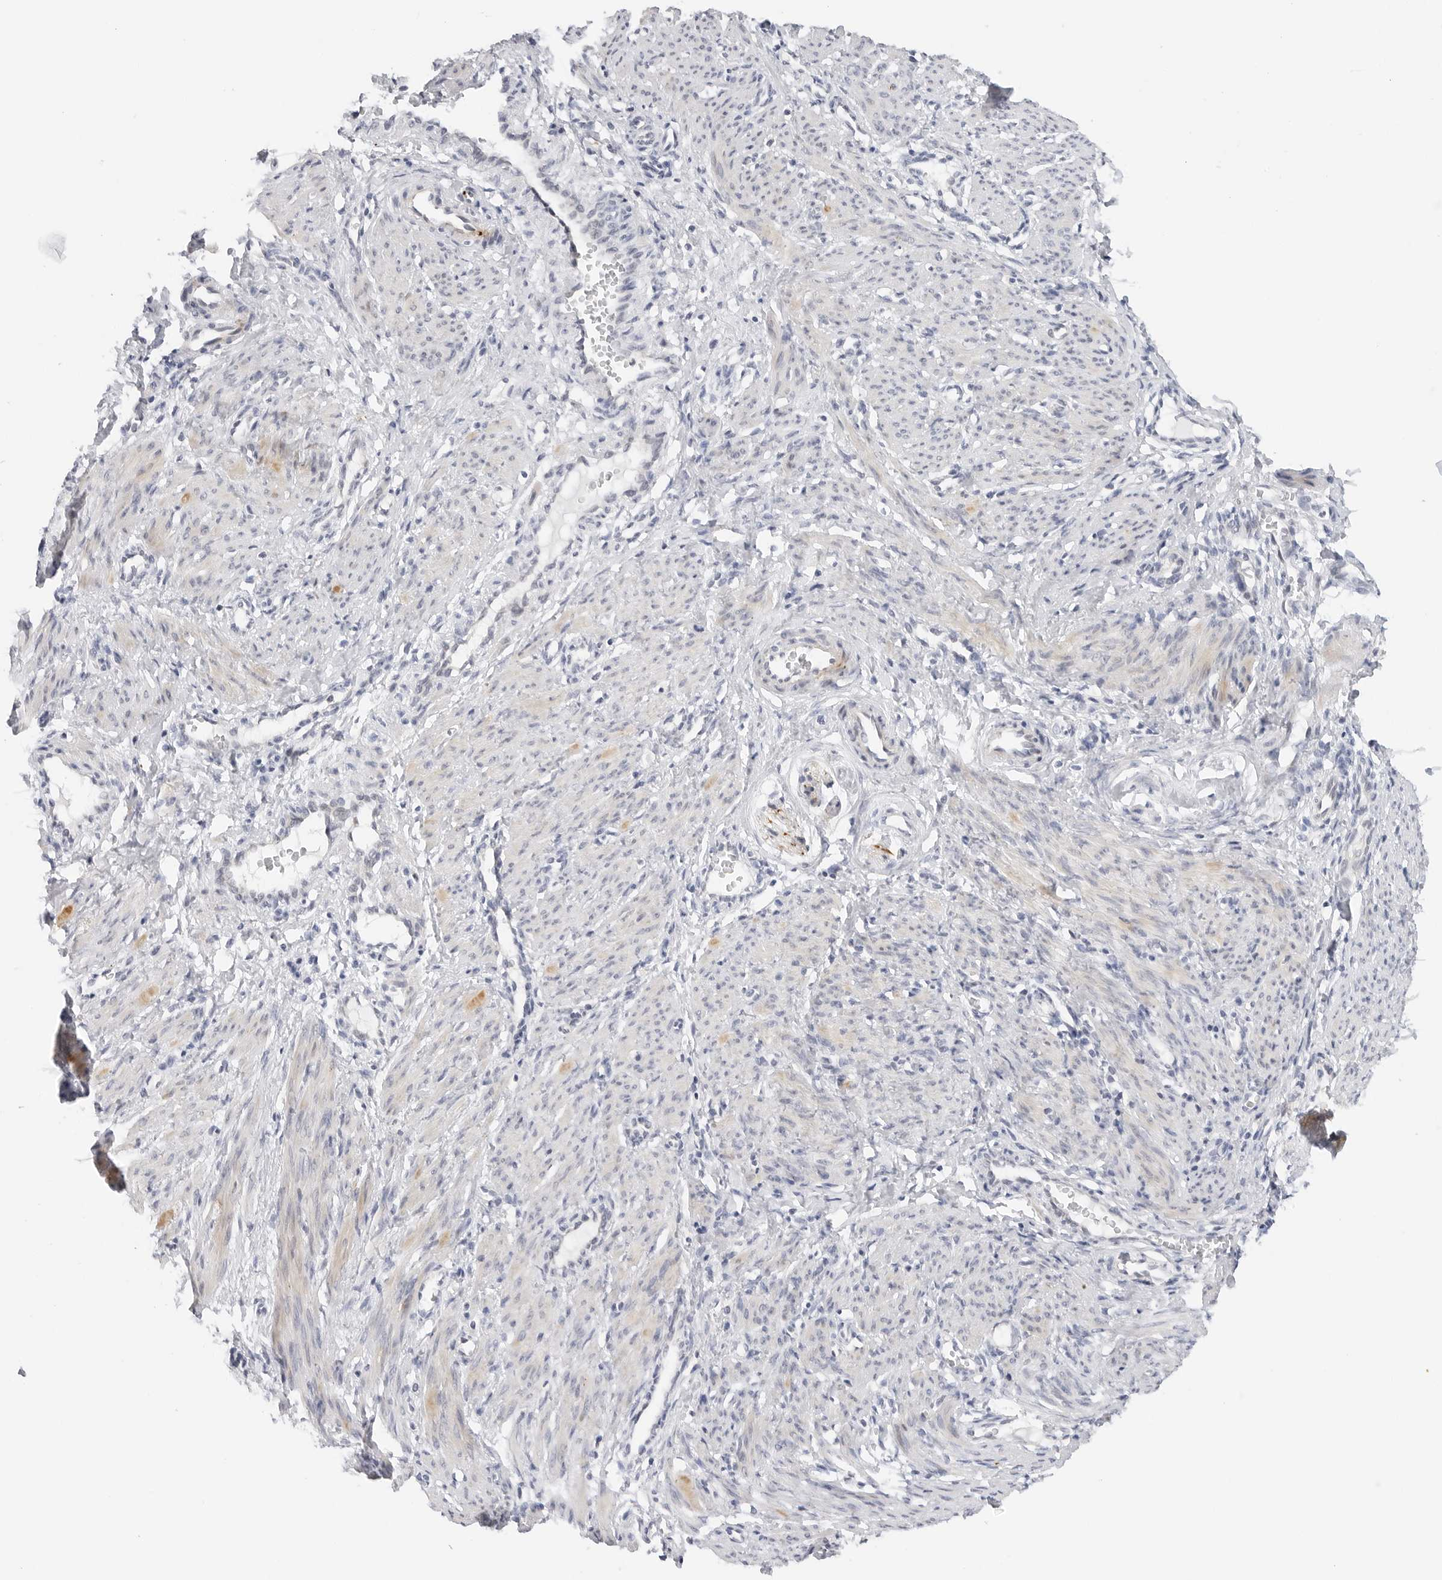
{"staining": {"intensity": "weak", "quantity": "25%-75%", "location": "cytoplasmic/membranous"}, "tissue": "smooth muscle", "cell_type": "Smooth muscle cells", "image_type": "normal", "snomed": [{"axis": "morphology", "description": "Normal tissue, NOS"}, {"axis": "topography", "description": "Endometrium"}], "caption": "Immunohistochemical staining of benign human smooth muscle exhibits weak cytoplasmic/membranous protein expression in about 25%-75% of smooth muscle cells.", "gene": "MAP2K5", "patient": {"sex": "female", "age": 33}}